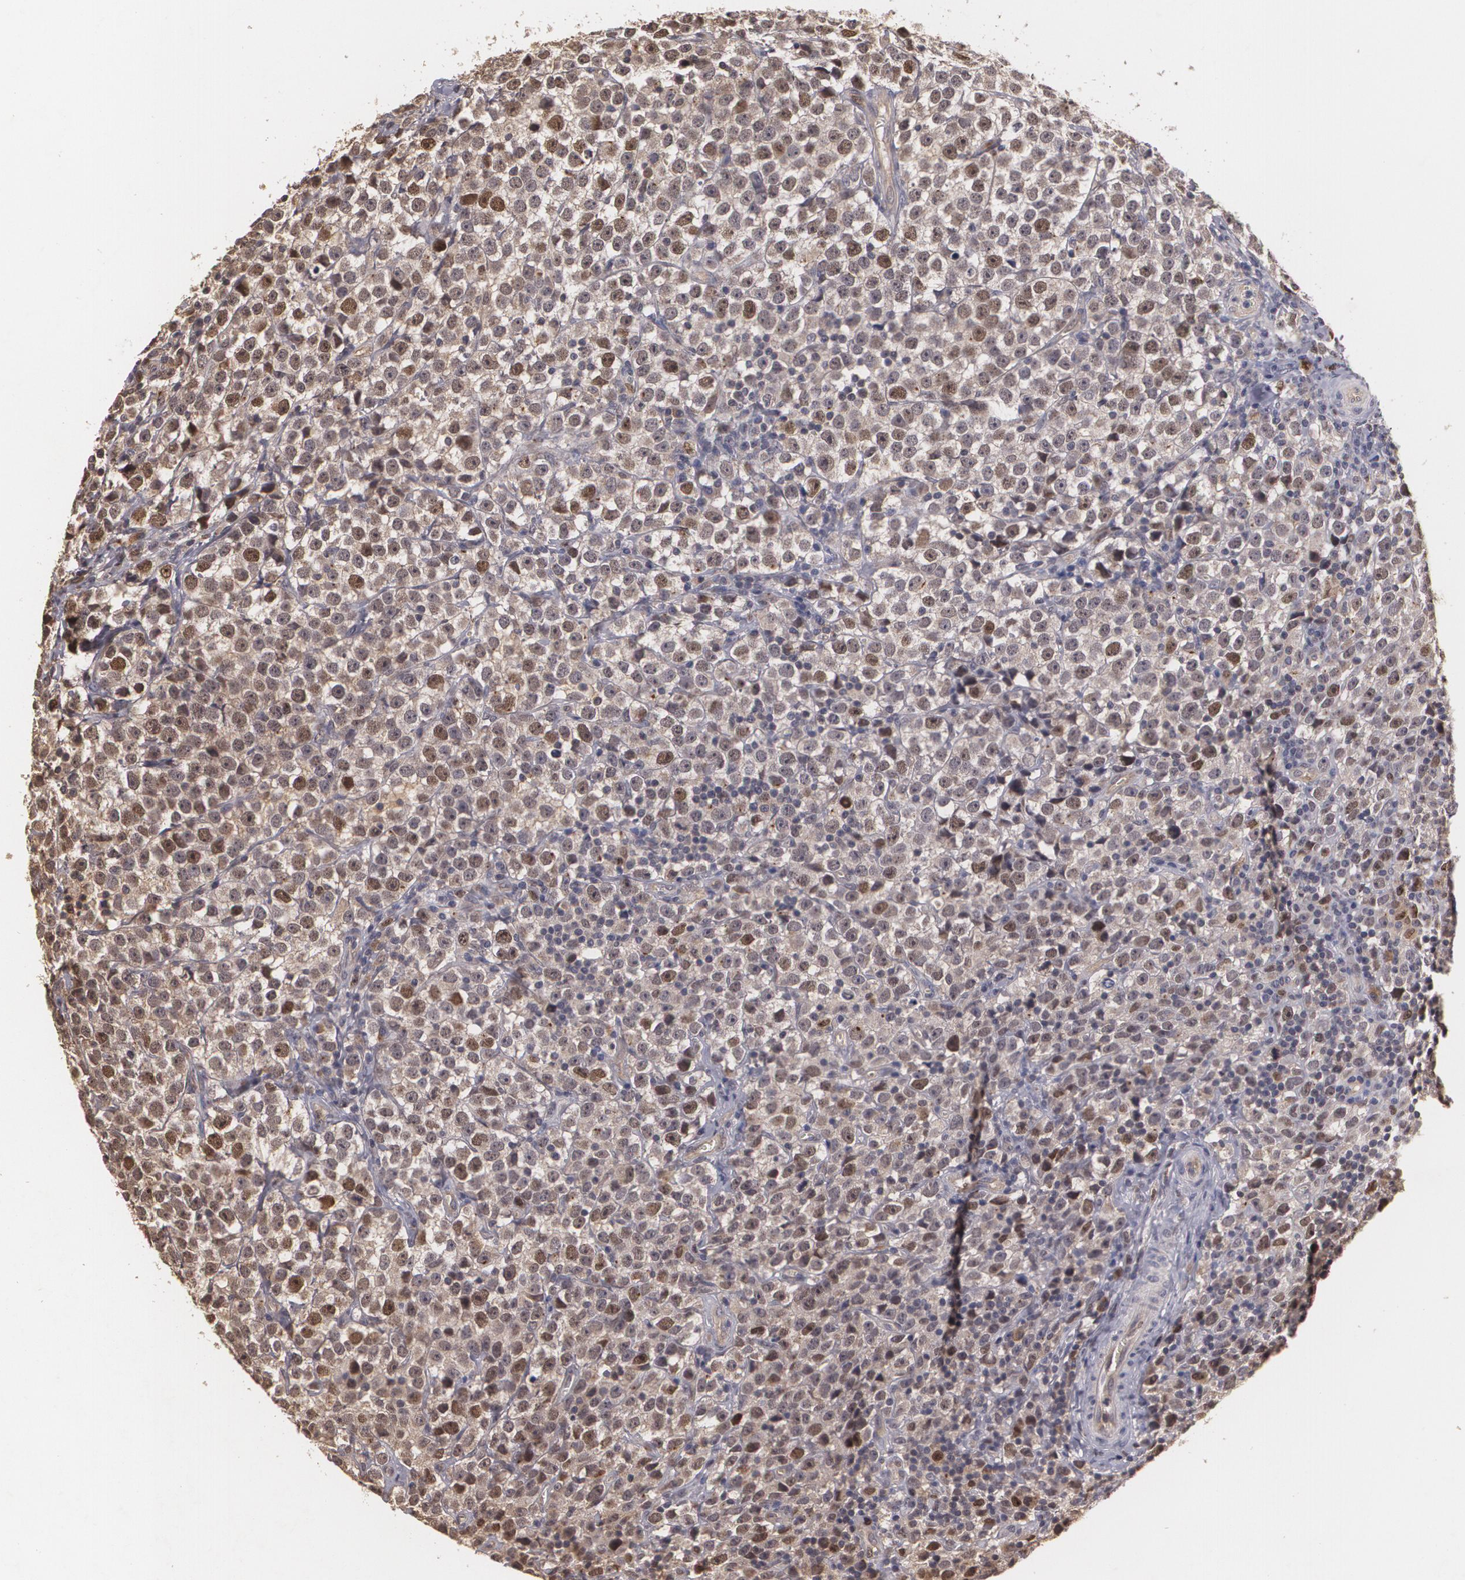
{"staining": {"intensity": "moderate", "quantity": ">75%", "location": "cytoplasmic/membranous,nuclear"}, "tissue": "testis cancer", "cell_type": "Tumor cells", "image_type": "cancer", "snomed": [{"axis": "morphology", "description": "Seminoma, NOS"}, {"axis": "topography", "description": "Testis"}], "caption": "A micrograph of seminoma (testis) stained for a protein displays moderate cytoplasmic/membranous and nuclear brown staining in tumor cells. (DAB (3,3'-diaminobenzidine) IHC with brightfield microscopy, high magnification).", "gene": "BRCA1", "patient": {"sex": "male", "age": 25}}